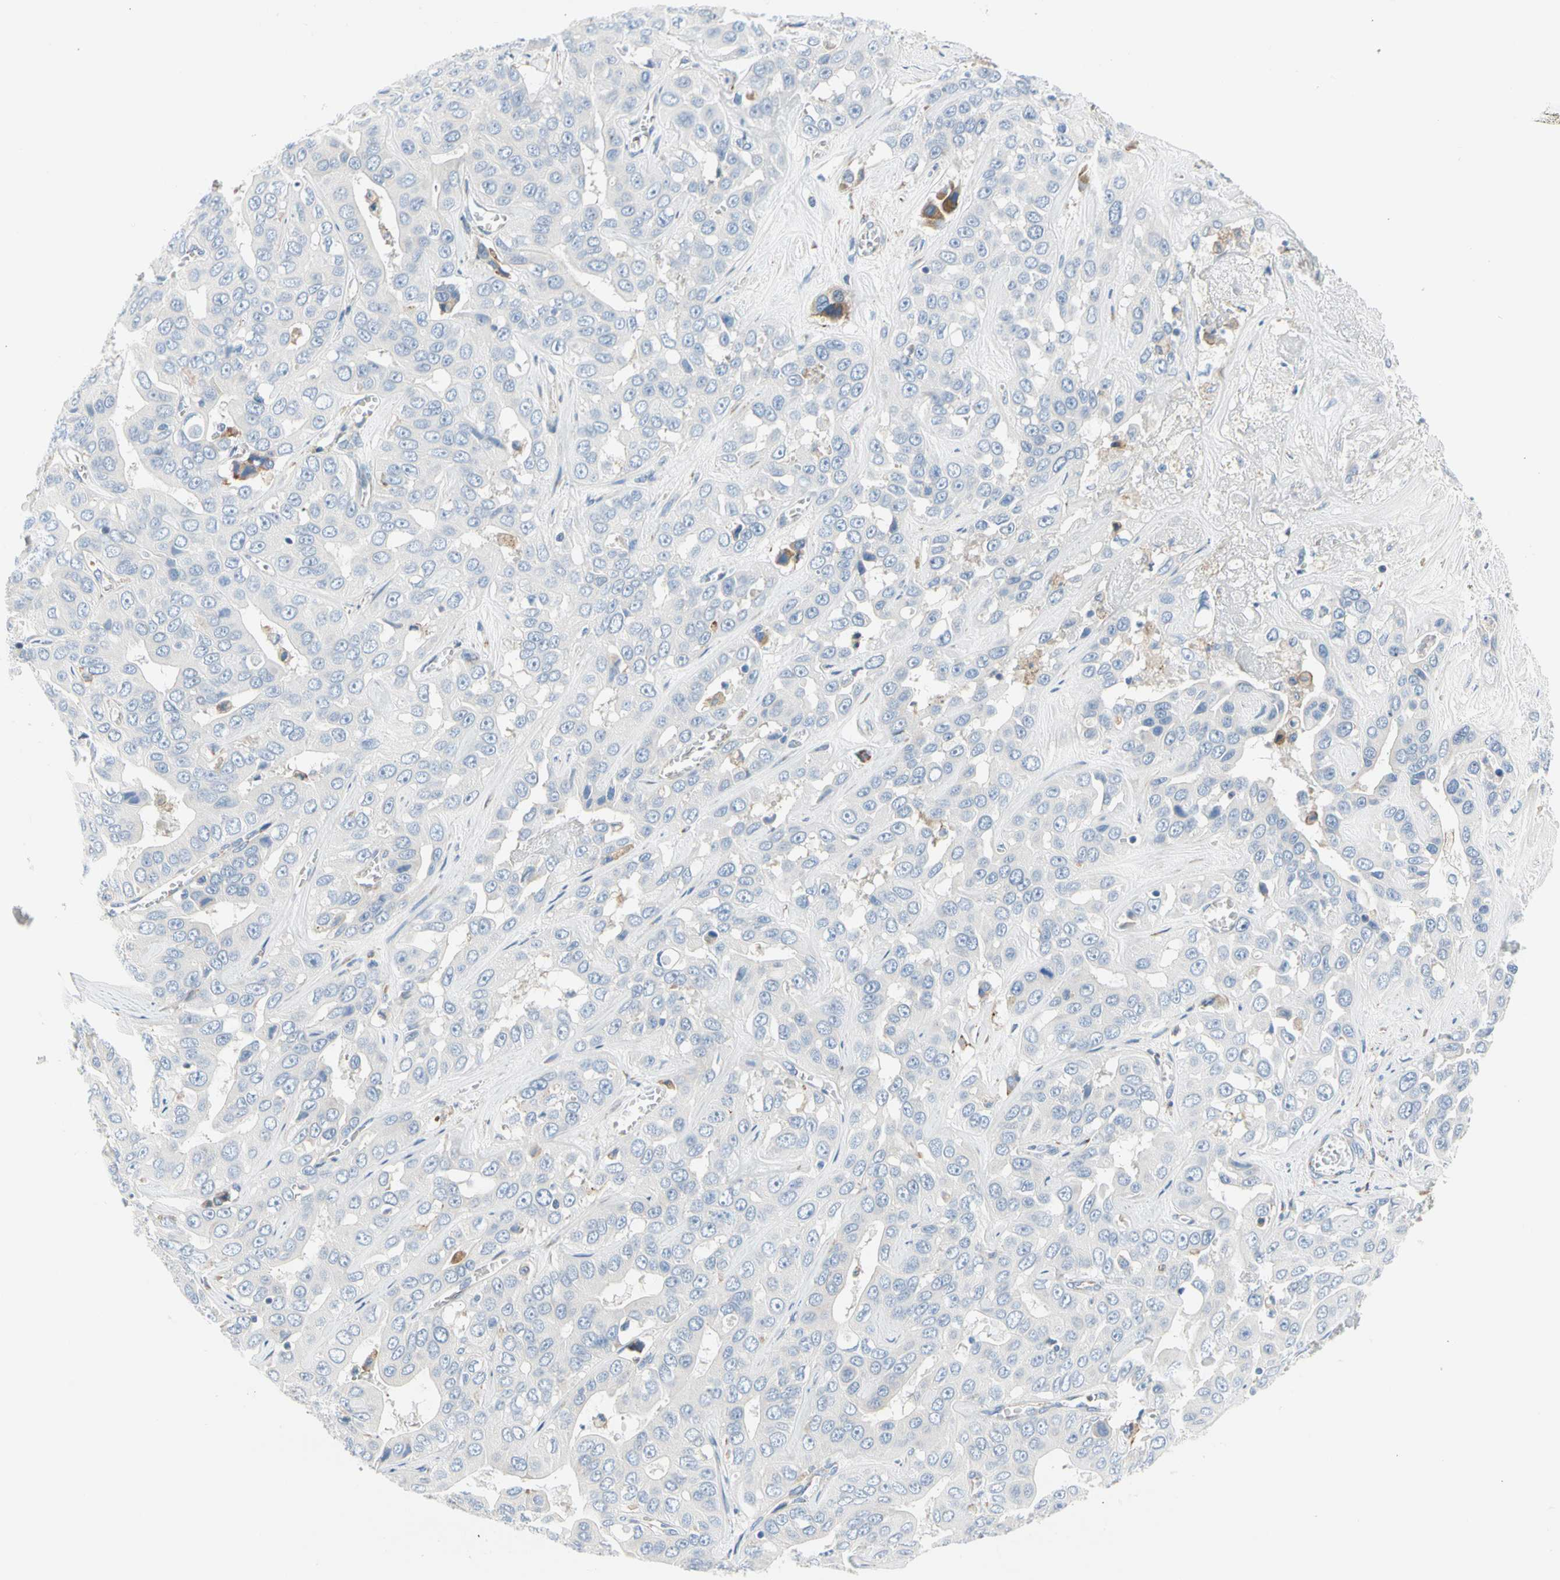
{"staining": {"intensity": "negative", "quantity": "none", "location": "none"}, "tissue": "liver cancer", "cell_type": "Tumor cells", "image_type": "cancer", "snomed": [{"axis": "morphology", "description": "Cholangiocarcinoma"}, {"axis": "topography", "description": "Liver"}], "caption": "An image of liver cancer (cholangiocarcinoma) stained for a protein shows no brown staining in tumor cells. (DAB (3,3'-diaminobenzidine) immunohistochemistry visualized using brightfield microscopy, high magnification).", "gene": "STXBP1", "patient": {"sex": "female", "age": 52}}